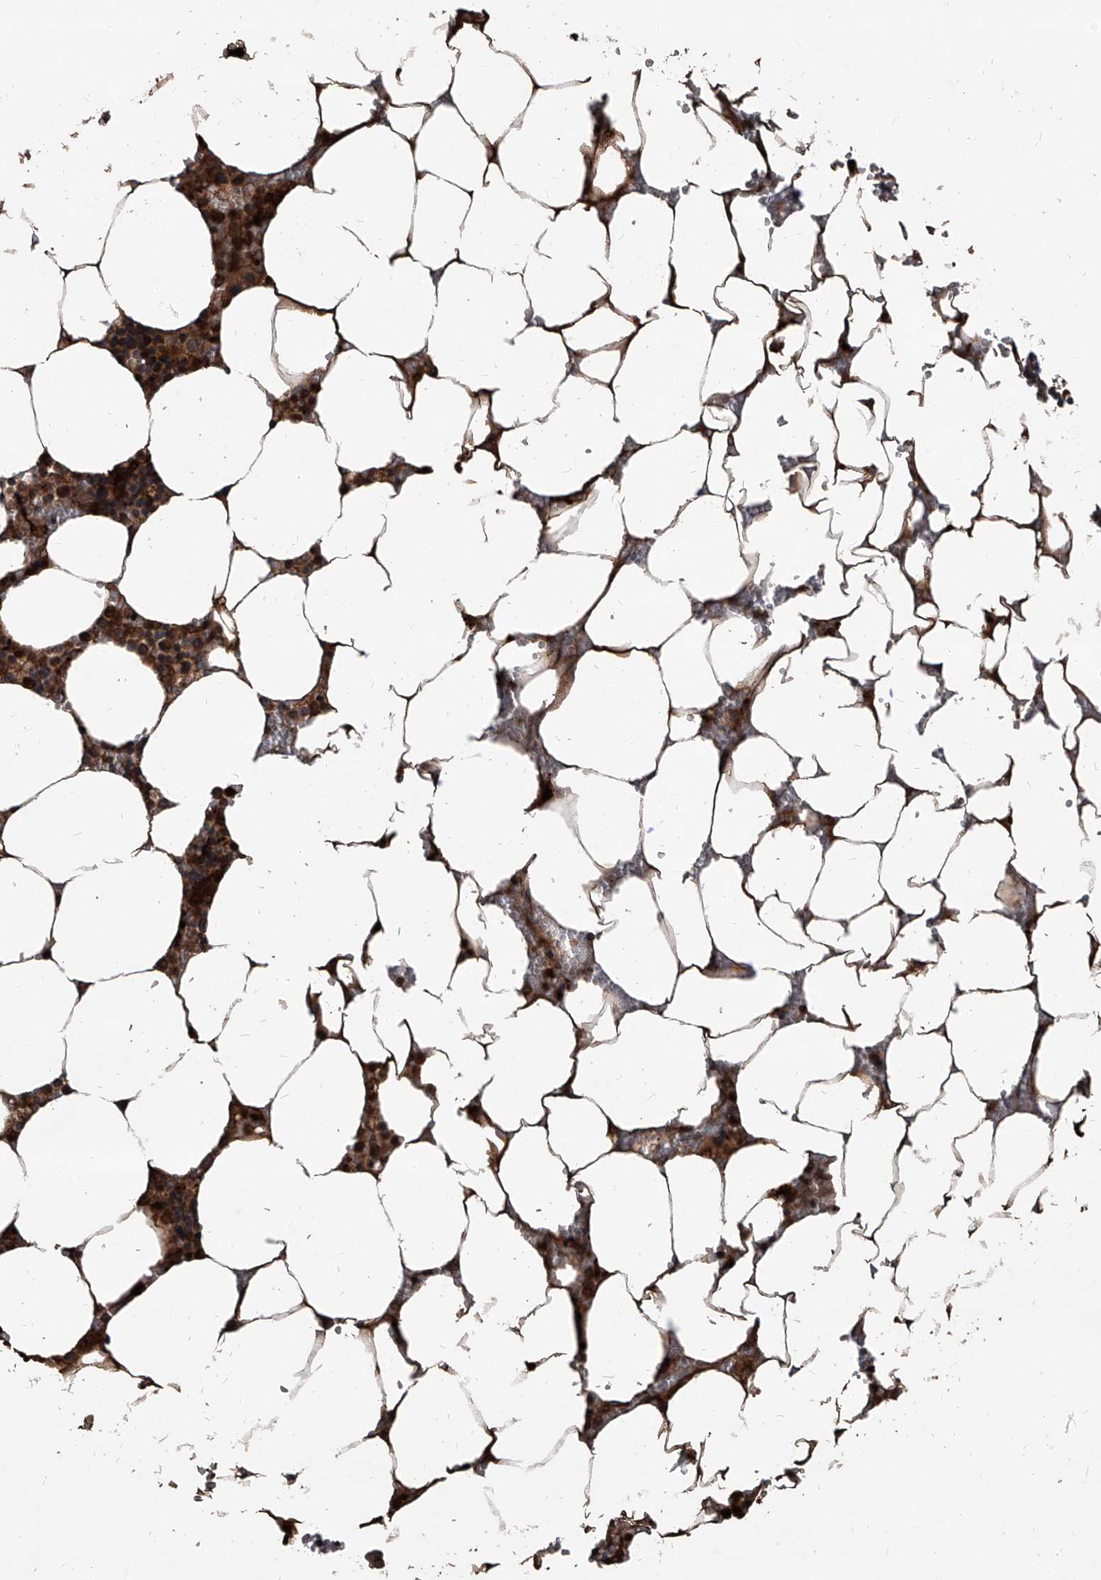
{"staining": {"intensity": "moderate", "quantity": ">75%", "location": "cytoplasmic/membranous,nuclear"}, "tissue": "bone marrow", "cell_type": "Hematopoietic cells", "image_type": "normal", "snomed": [{"axis": "morphology", "description": "Normal tissue, NOS"}, {"axis": "topography", "description": "Bone marrow"}], "caption": "Bone marrow stained with a brown dye demonstrates moderate cytoplasmic/membranous,nuclear positive expression in approximately >75% of hematopoietic cells.", "gene": "EVA1C", "patient": {"sex": "male", "age": 70}}